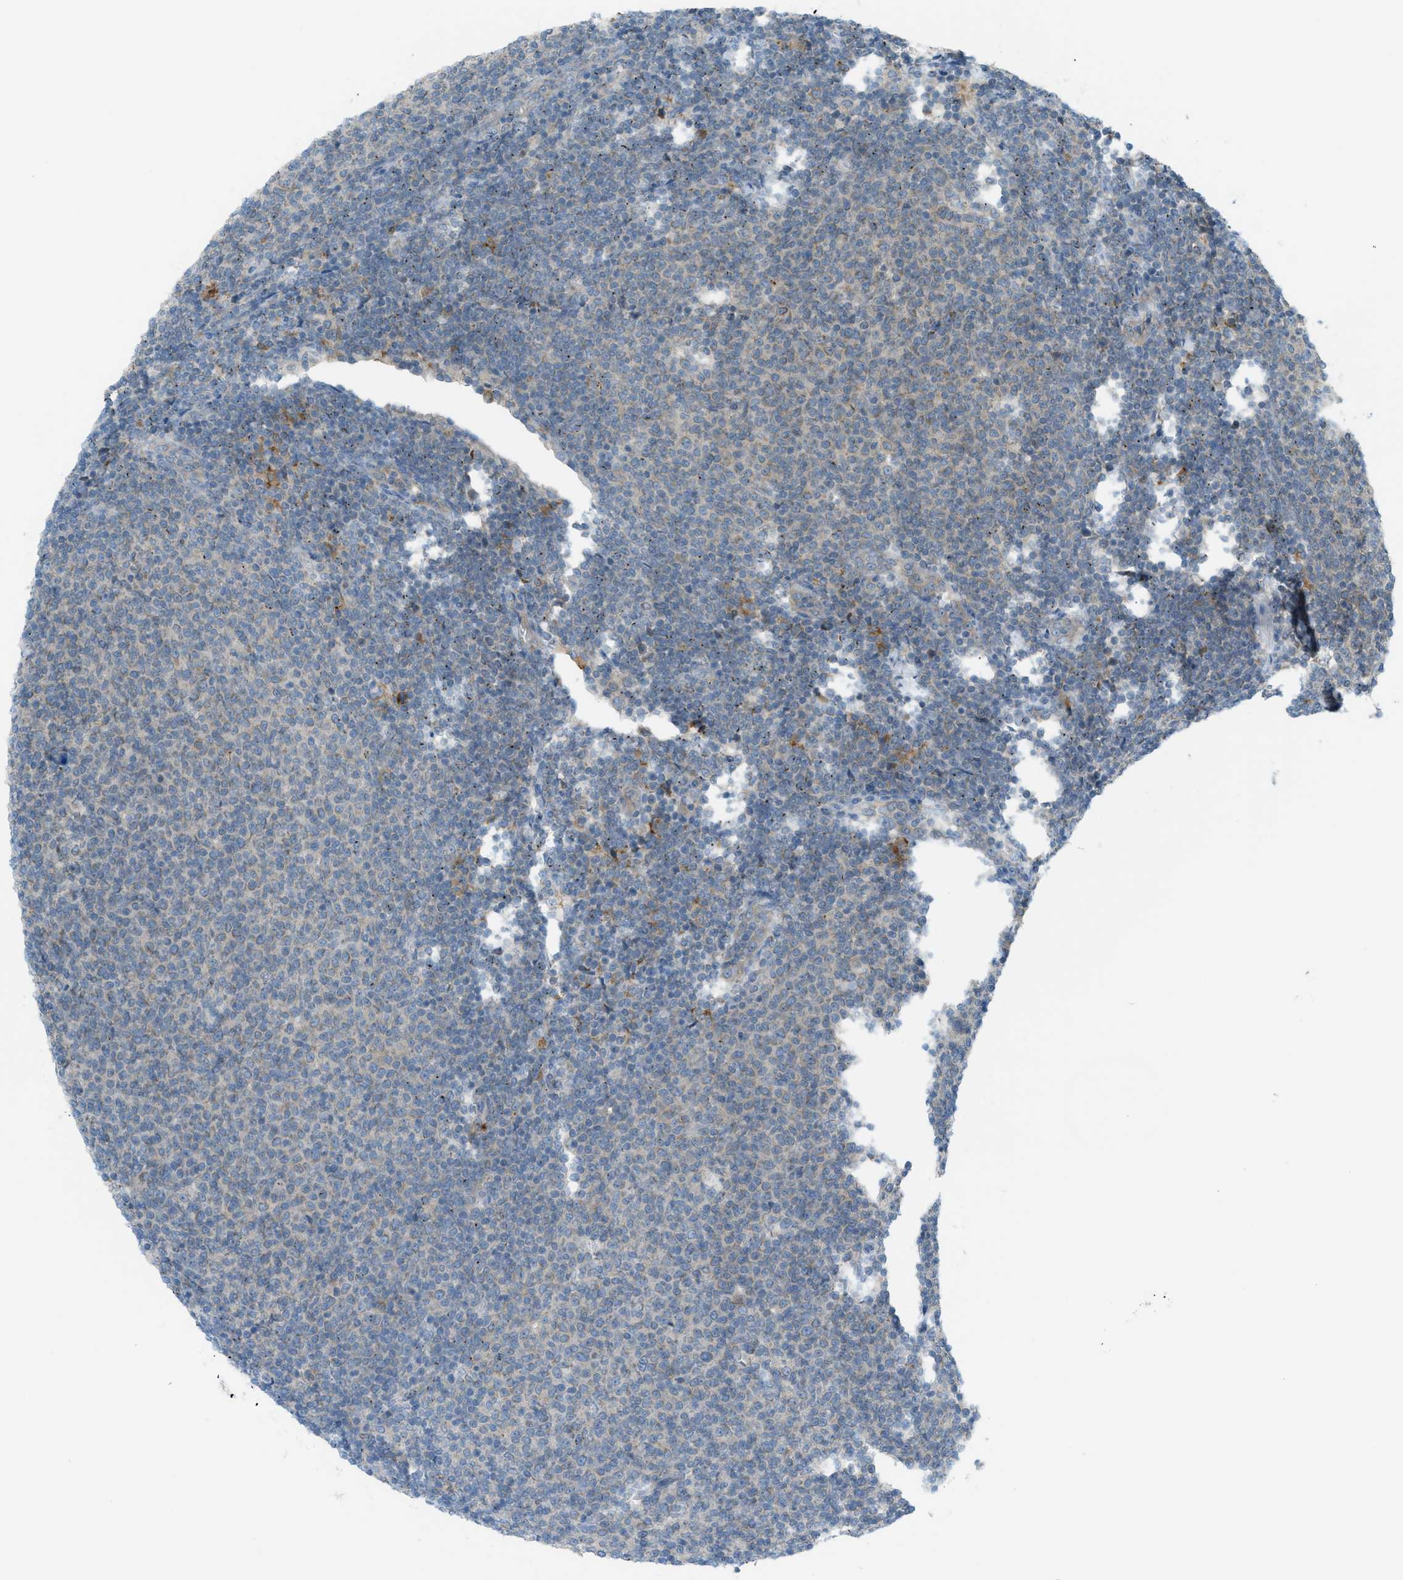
{"staining": {"intensity": "negative", "quantity": "none", "location": "none"}, "tissue": "lymphoma", "cell_type": "Tumor cells", "image_type": "cancer", "snomed": [{"axis": "morphology", "description": "Malignant lymphoma, non-Hodgkin's type, Low grade"}, {"axis": "topography", "description": "Lymph node"}], "caption": "An image of lymphoma stained for a protein exhibits no brown staining in tumor cells.", "gene": "DYRK1A", "patient": {"sex": "male", "age": 66}}